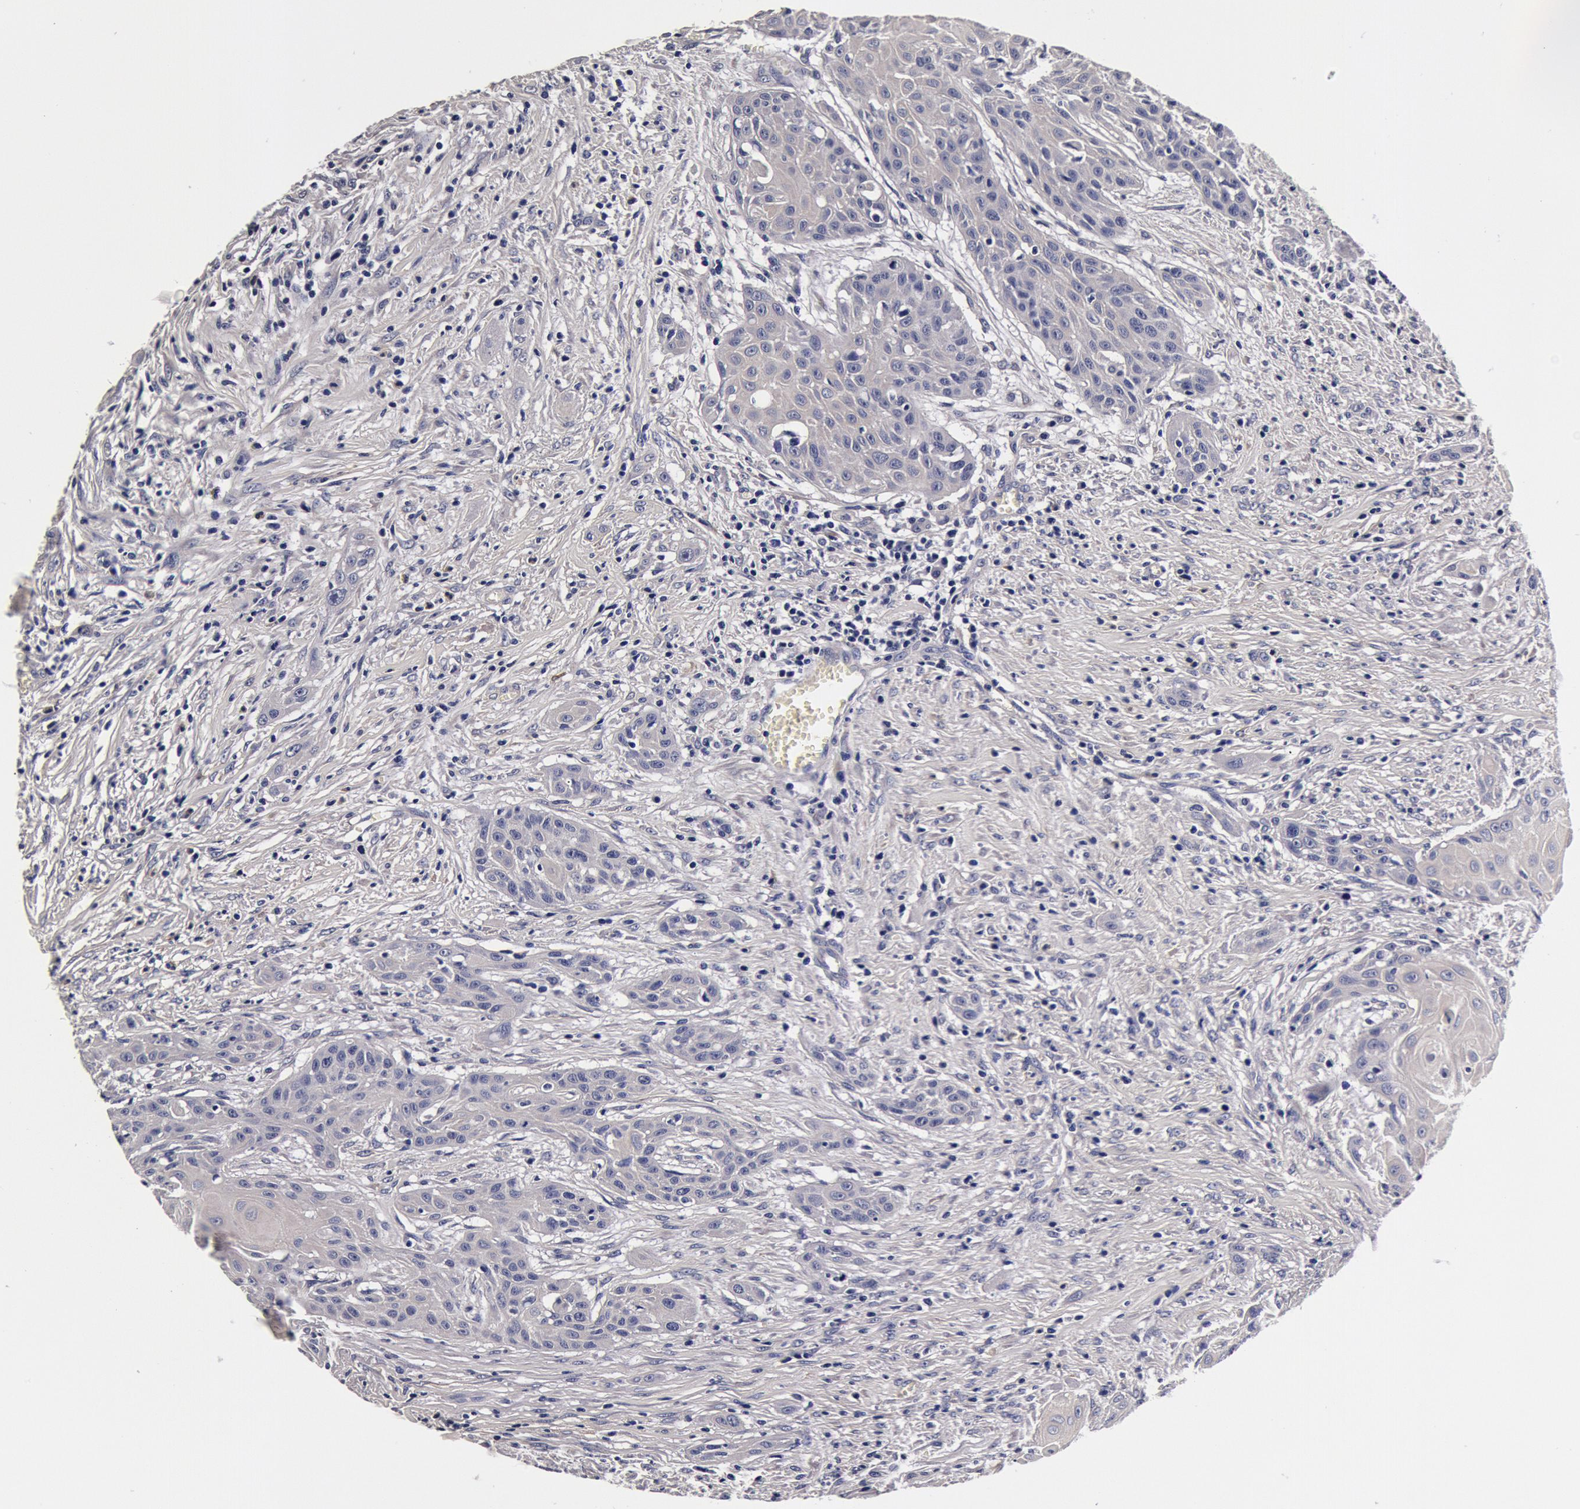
{"staining": {"intensity": "negative", "quantity": "none", "location": "none"}, "tissue": "head and neck cancer", "cell_type": "Tumor cells", "image_type": "cancer", "snomed": [{"axis": "morphology", "description": "Squamous cell carcinoma, NOS"}, {"axis": "morphology", "description": "Squamous cell carcinoma, metastatic, NOS"}, {"axis": "topography", "description": "Lymph node"}, {"axis": "topography", "description": "Salivary gland"}, {"axis": "topography", "description": "Head-Neck"}], "caption": "Head and neck cancer was stained to show a protein in brown. There is no significant expression in tumor cells.", "gene": "CCDC22", "patient": {"sex": "female", "age": 74}}